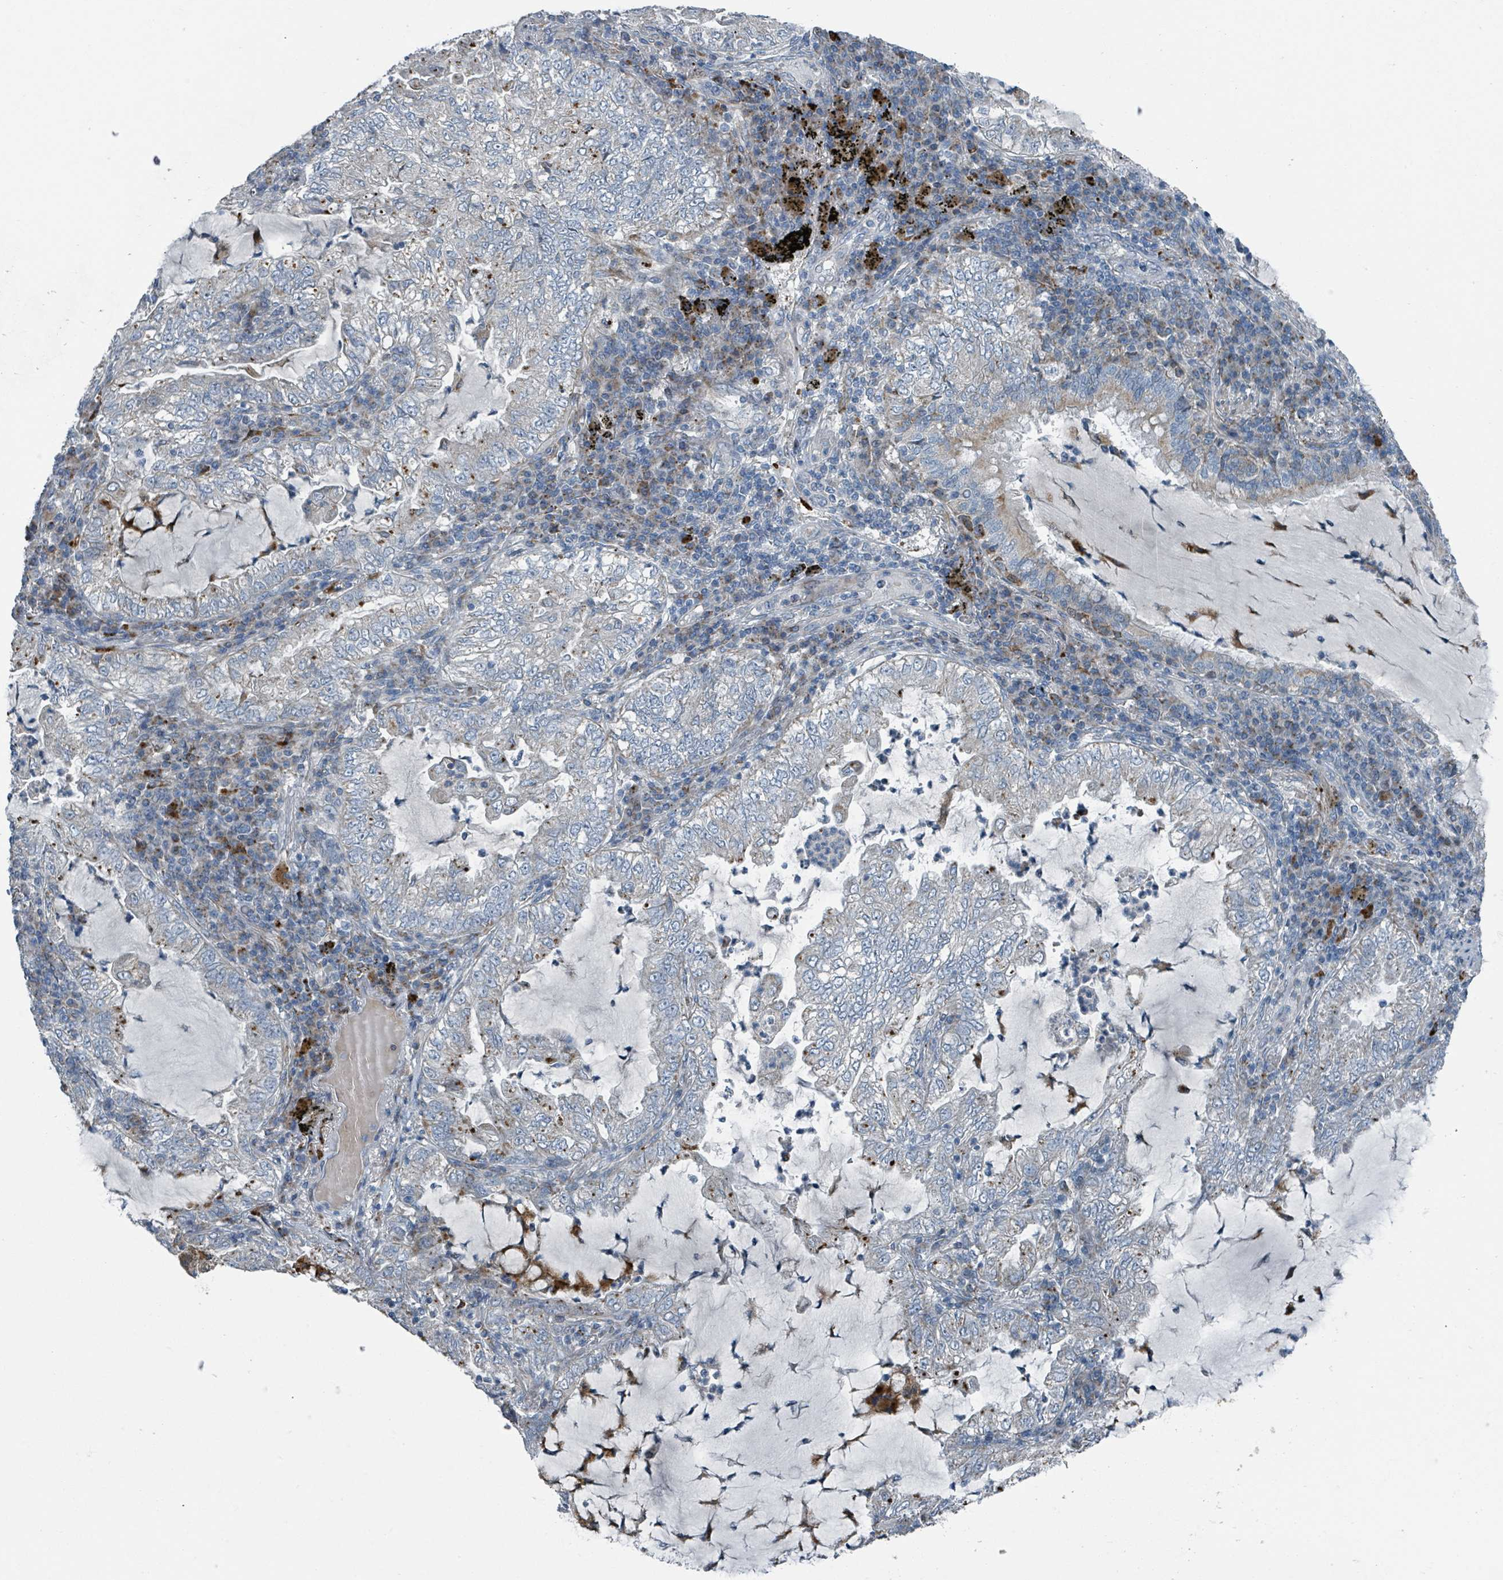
{"staining": {"intensity": "negative", "quantity": "none", "location": "none"}, "tissue": "lung cancer", "cell_type": "Tumor cells", "image_type": "cancer", "snomed": [{"axis": "morphology", "description": "Adenocarcinoma, NOS"}, {"axis": "topography", "description": "Lung"}], "caption": "Immunohistochemistry (IHC) histopathology image of neoplastic tissue: human adenocarcinoma (lung) stained with DAB (3,3'-diaminobenzidine) shows no significant protein expression in tumor cells.", "gene": "DIPK2A", "patient": {"sex": "female", "age": 73}}